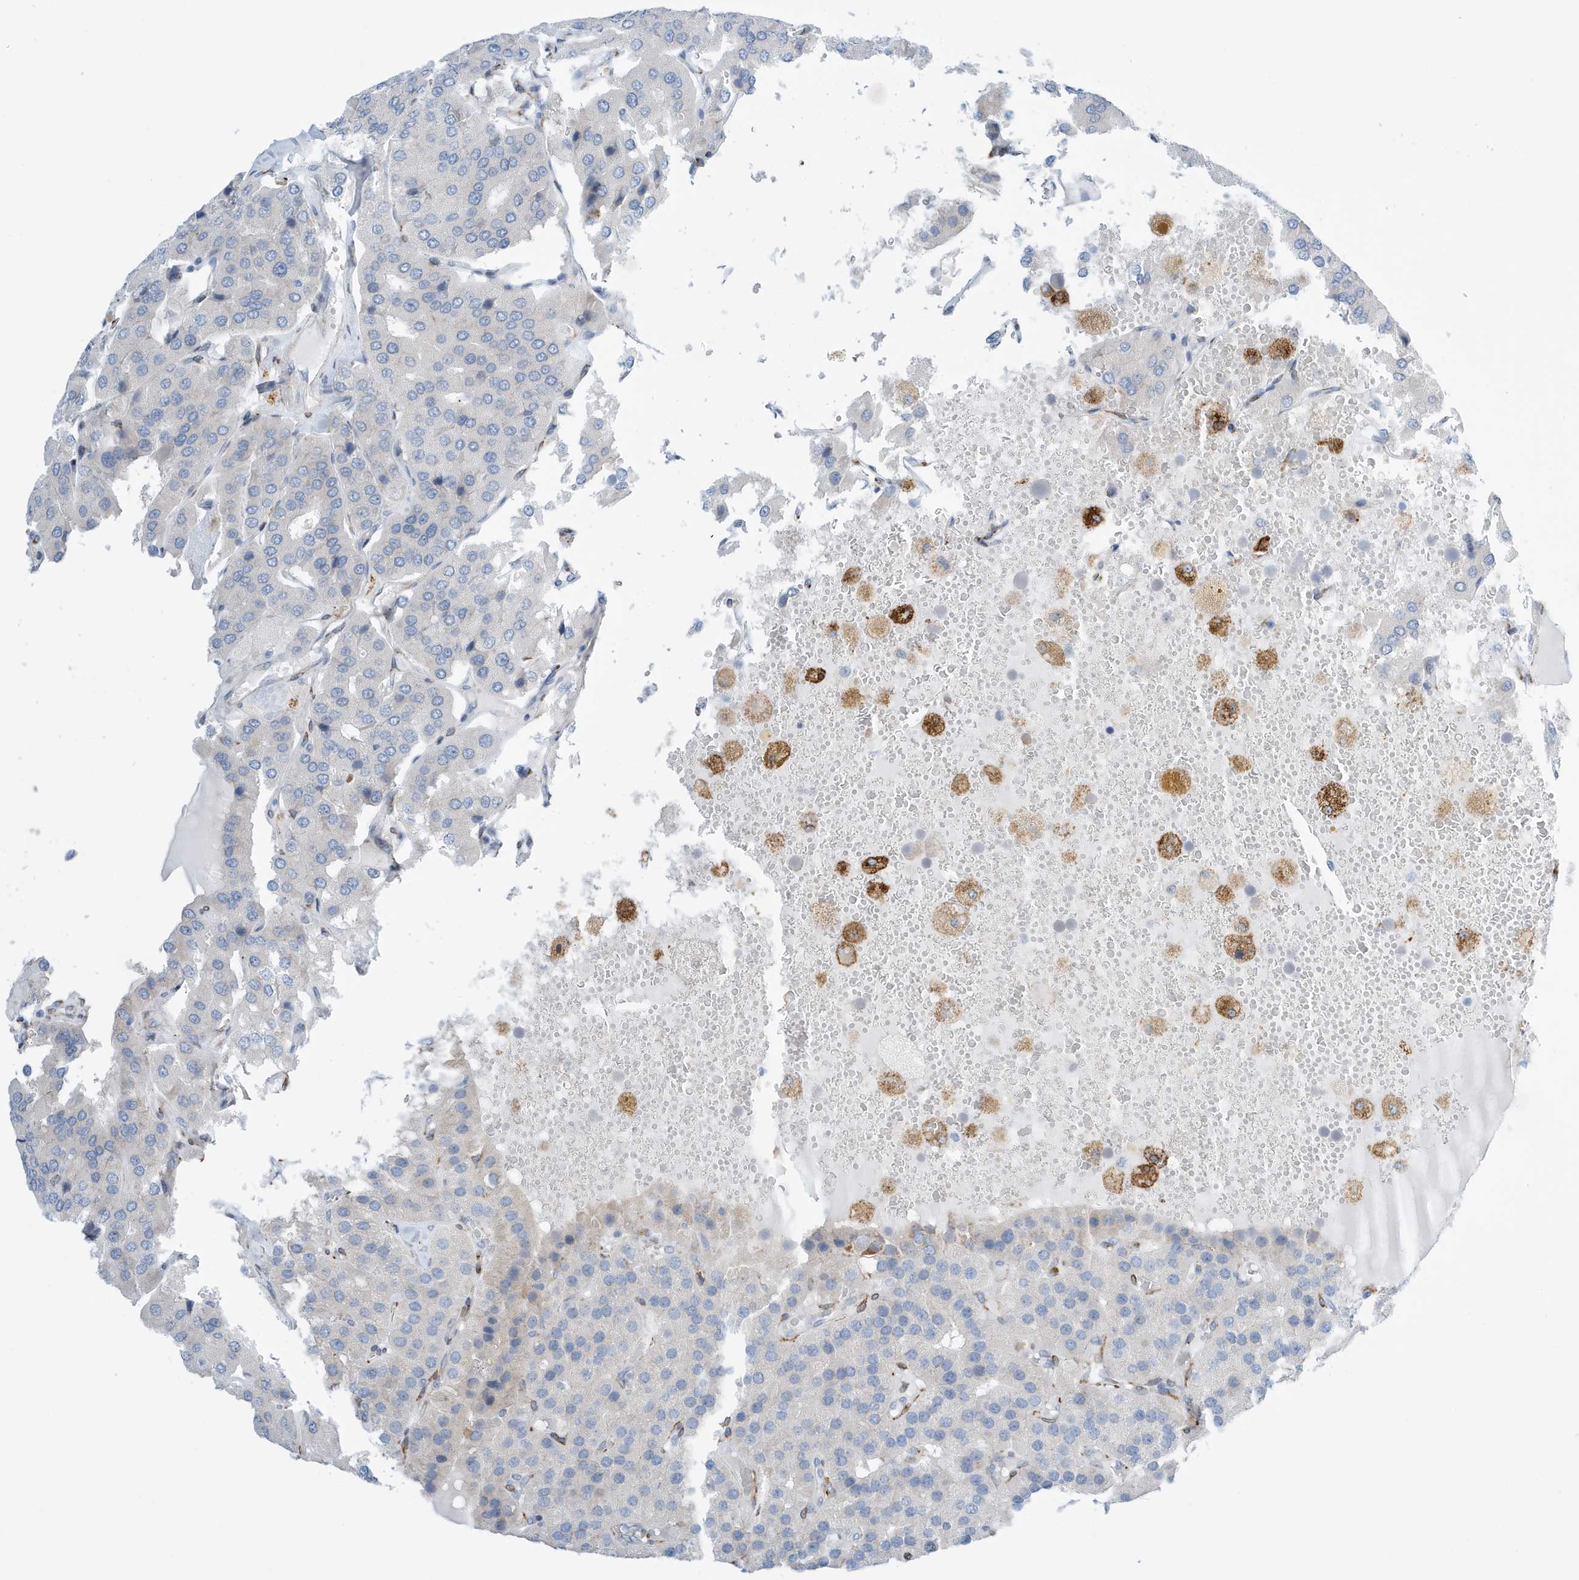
{"staining": {"intensity": "negative", "quantity": "none", "location": "none"}, "tissue": "parathyroid gland", "cell_type": "Glandular cells", "image_type": "normal", "snomed": [{"axis": "morphology", "description": "Normal tissue, NOS"}, {"axis": "morphology", "description": "Adenoma, NOS"}, {"axis": "topography", "description": "Parathyroid gland"}], "caption": "Histopathology image shows no significant protein staining in glandular cells of benign parathyroid gland. (Stains: DAB immunohistochemistry with hematoxylin counter stain, Microscopy: brightfield microscopy at high magnification).", "gene": "SEMA3F", "patient": {"sex": "female", "age": 86}}